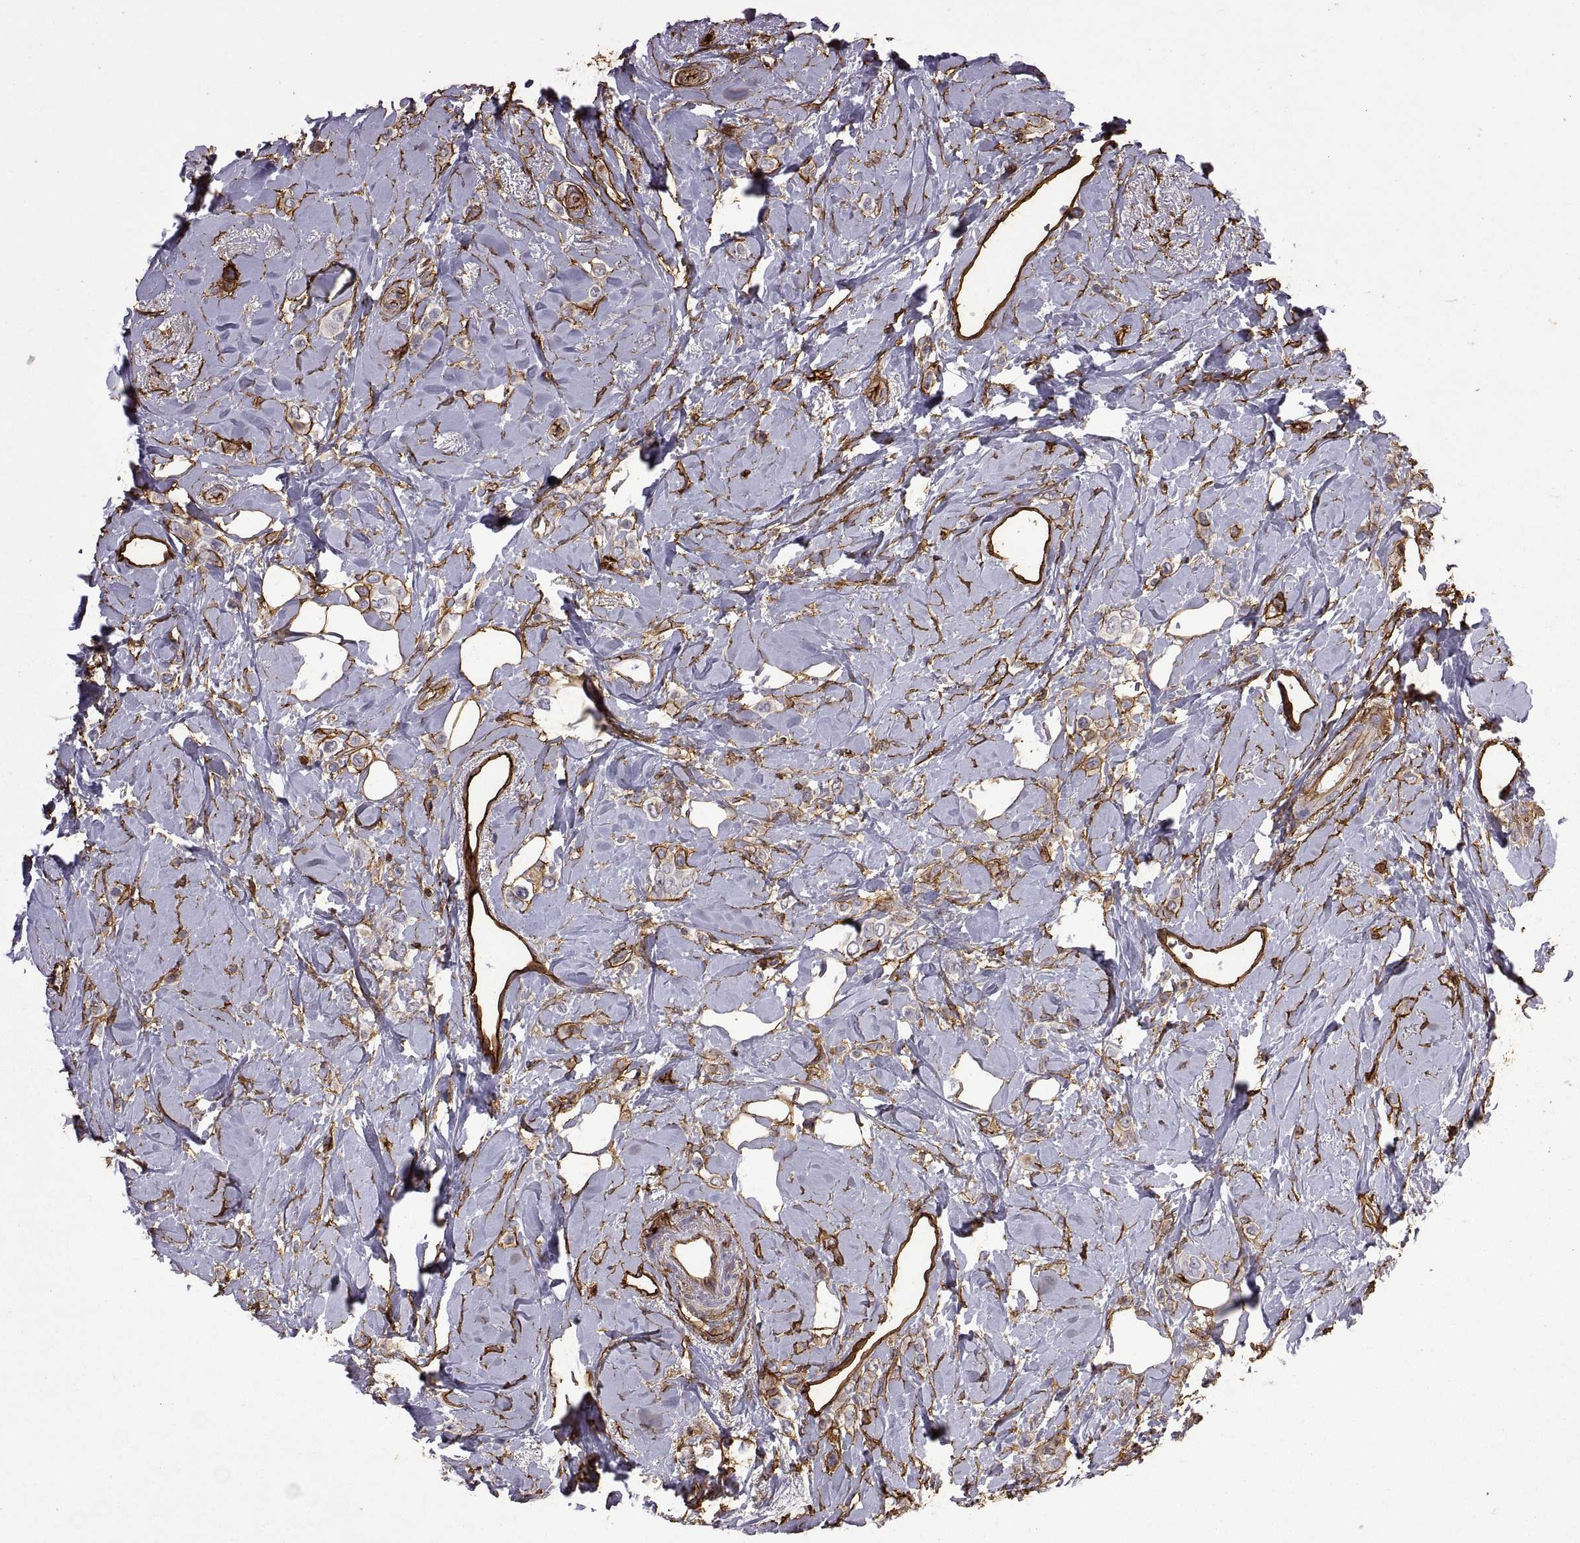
{"staining": {"intensity": "moderate", "quantity": "25%-75%", "location": "cytoplasmic/membranous"}, "tissue": "breast cancer", "cell_type": "Tumor cells", "image_type": "cancer", "snomed": [{"axis": "morphology", "description": "Lobular carcinoma"}, {"axis": "topography", "description": "Breast"}], "caption": "Breast cancer (lobular carcinoma) stained with a brown dye exhibits moderate cytoplasmic/membranous positive staining in approximately 25%-75% of tumor cells.", "gene": "S100A10", "patient": {"sex": "female", "age": 66}}